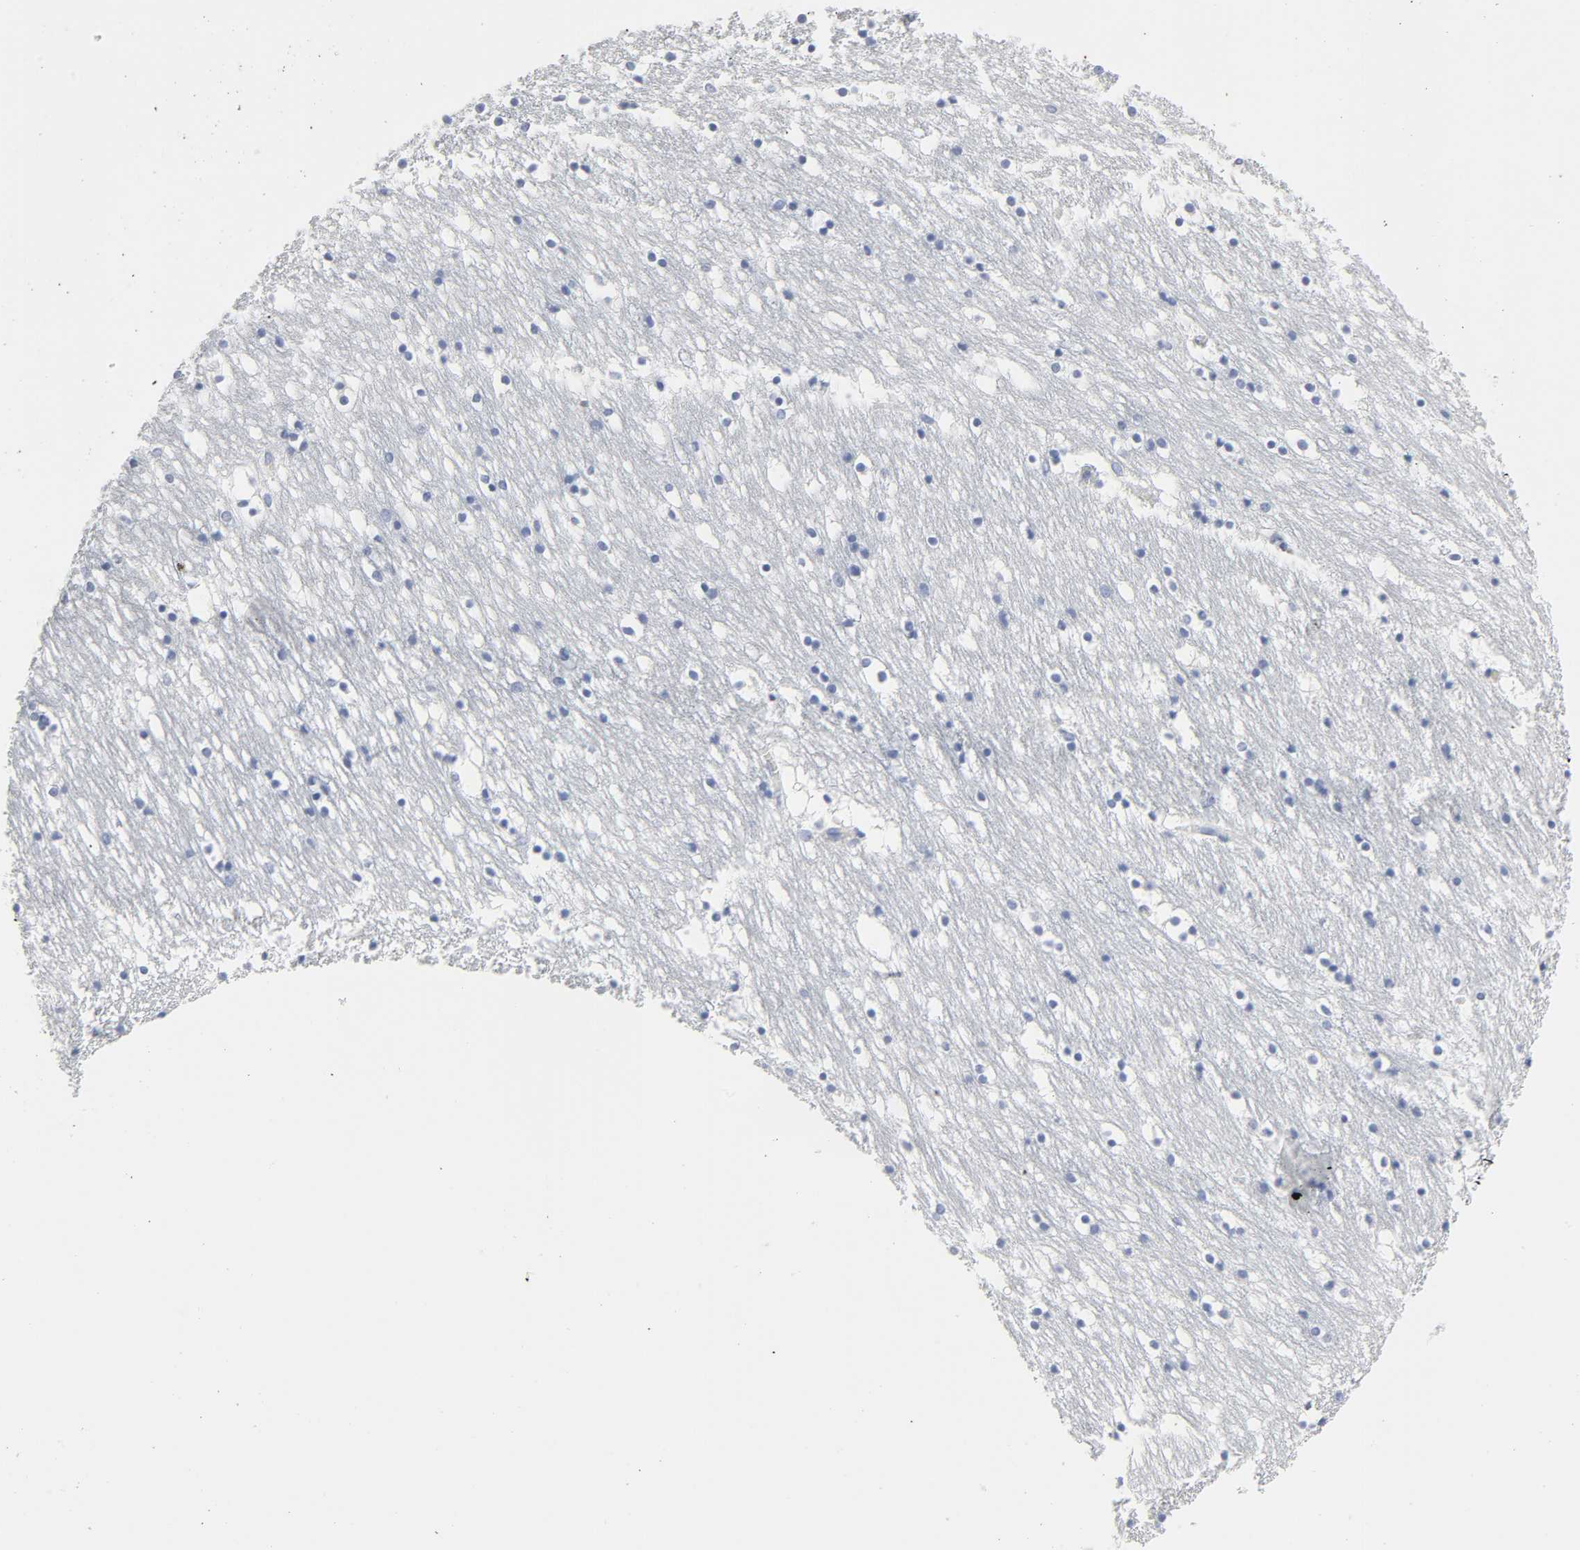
{"staining": {"intensity": "negative", "quantity": "none", "location": "none"}, "tissue": "caudate", "cell_type": "Glial cells", "image_type": "normal", "snomed": [{"axis": "morphology", "description": "Normal tissue, NOS"}, {"axis": "topography", "description": "Lateral ventricle wall"}], "caption": "A histopathology image of human caudate is negative for staining in glial cells. (Brightfield microscopy of DAB immunohistochemistry at high magnification).", "gene": "ACP3", "patient": {"sex": "male", "age": 45}}